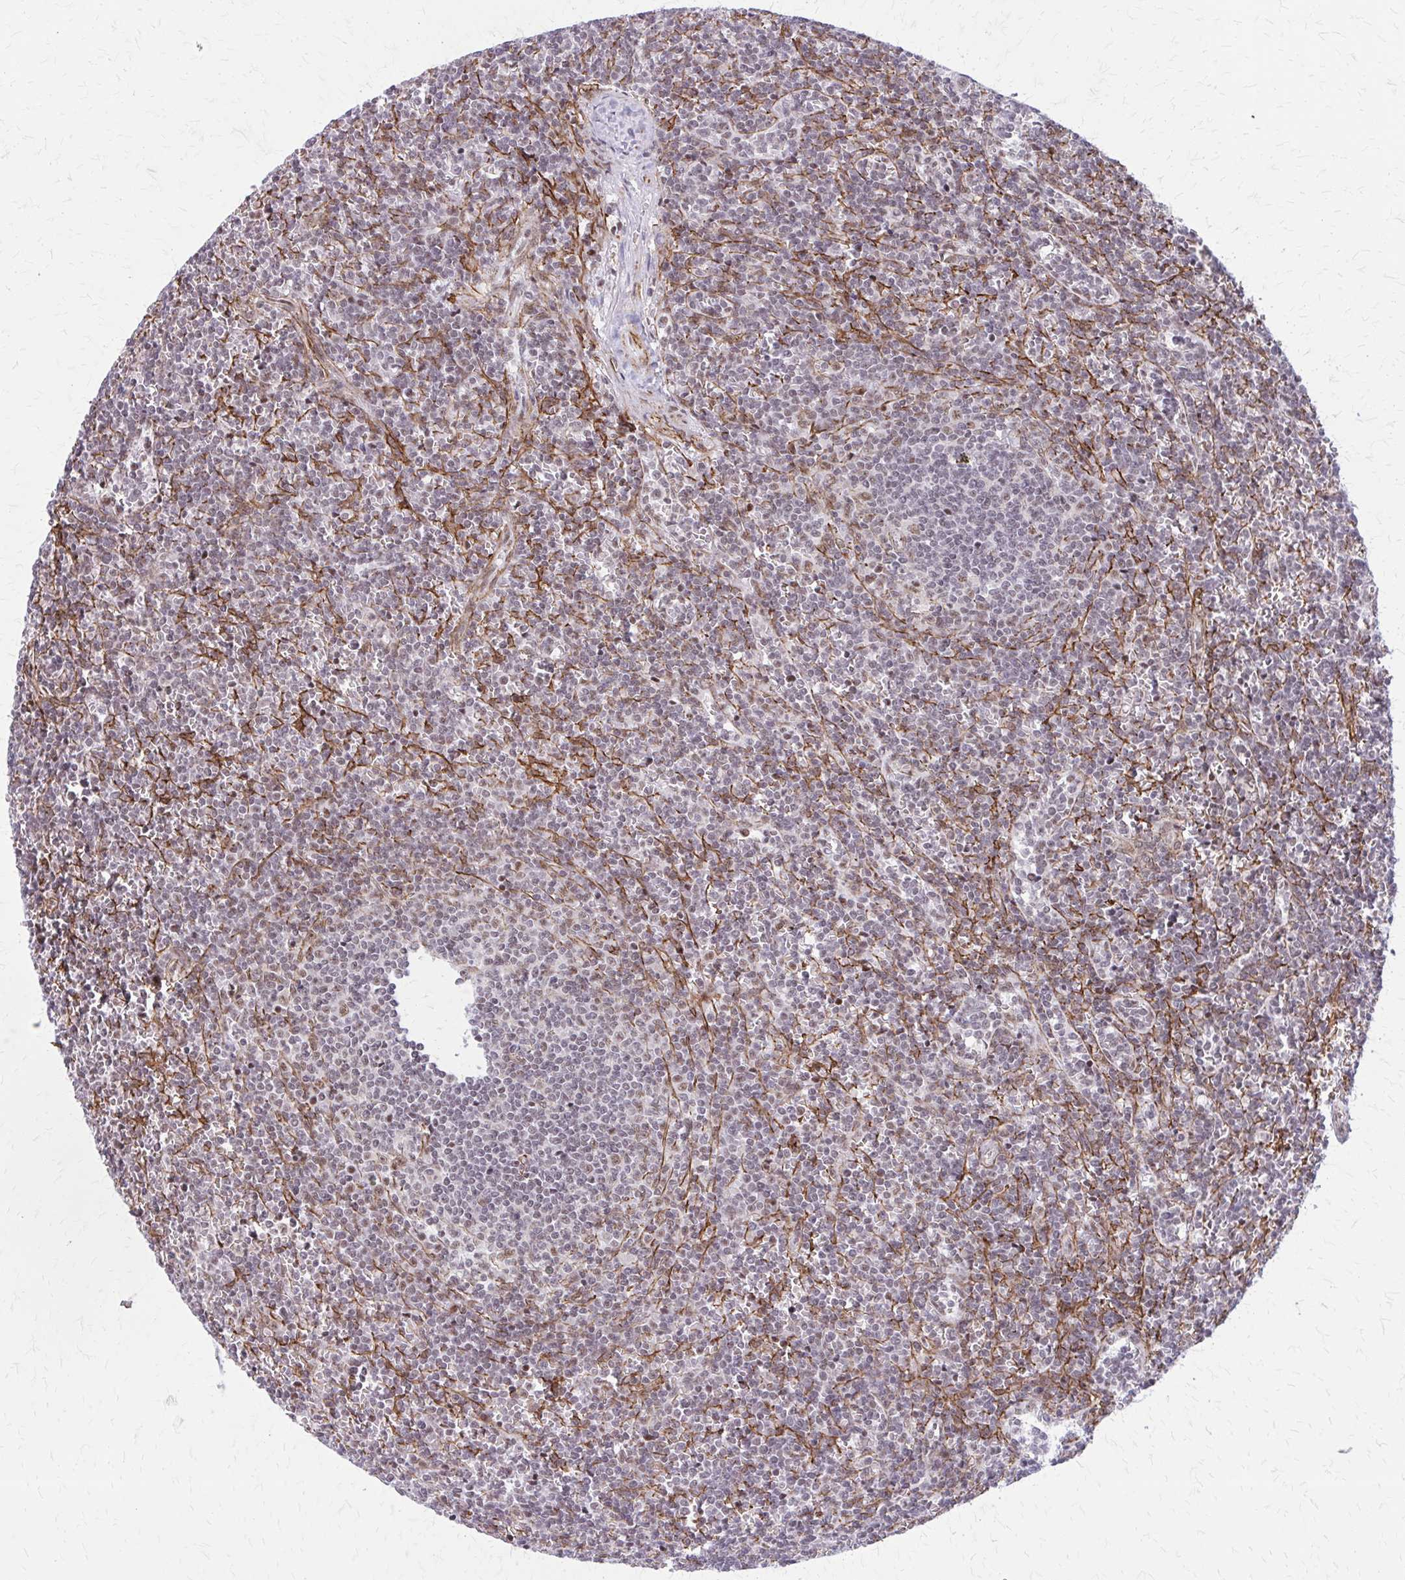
{"staining": {"intensity": "weak", "quantity": "<25%", "location": "nuclear"}, "tissue": "lymphoma", "cell_type": "Tumor cells", "image_type": "cancer", "snomed": [{"axis": "morphology", "description": "Malignant lymphoma, non-Hodgkin's type, Low grade"}, {"axis": "topography", "description": "Spleen"}], "caption": "Immunohistochemical staining of human malignant lymphoma, non-Hodgkin's type (low-grade) shows no significant staining in tumor cells.", "gene": "NRBF2", "patient": {"sex": "male", "age": 78}}